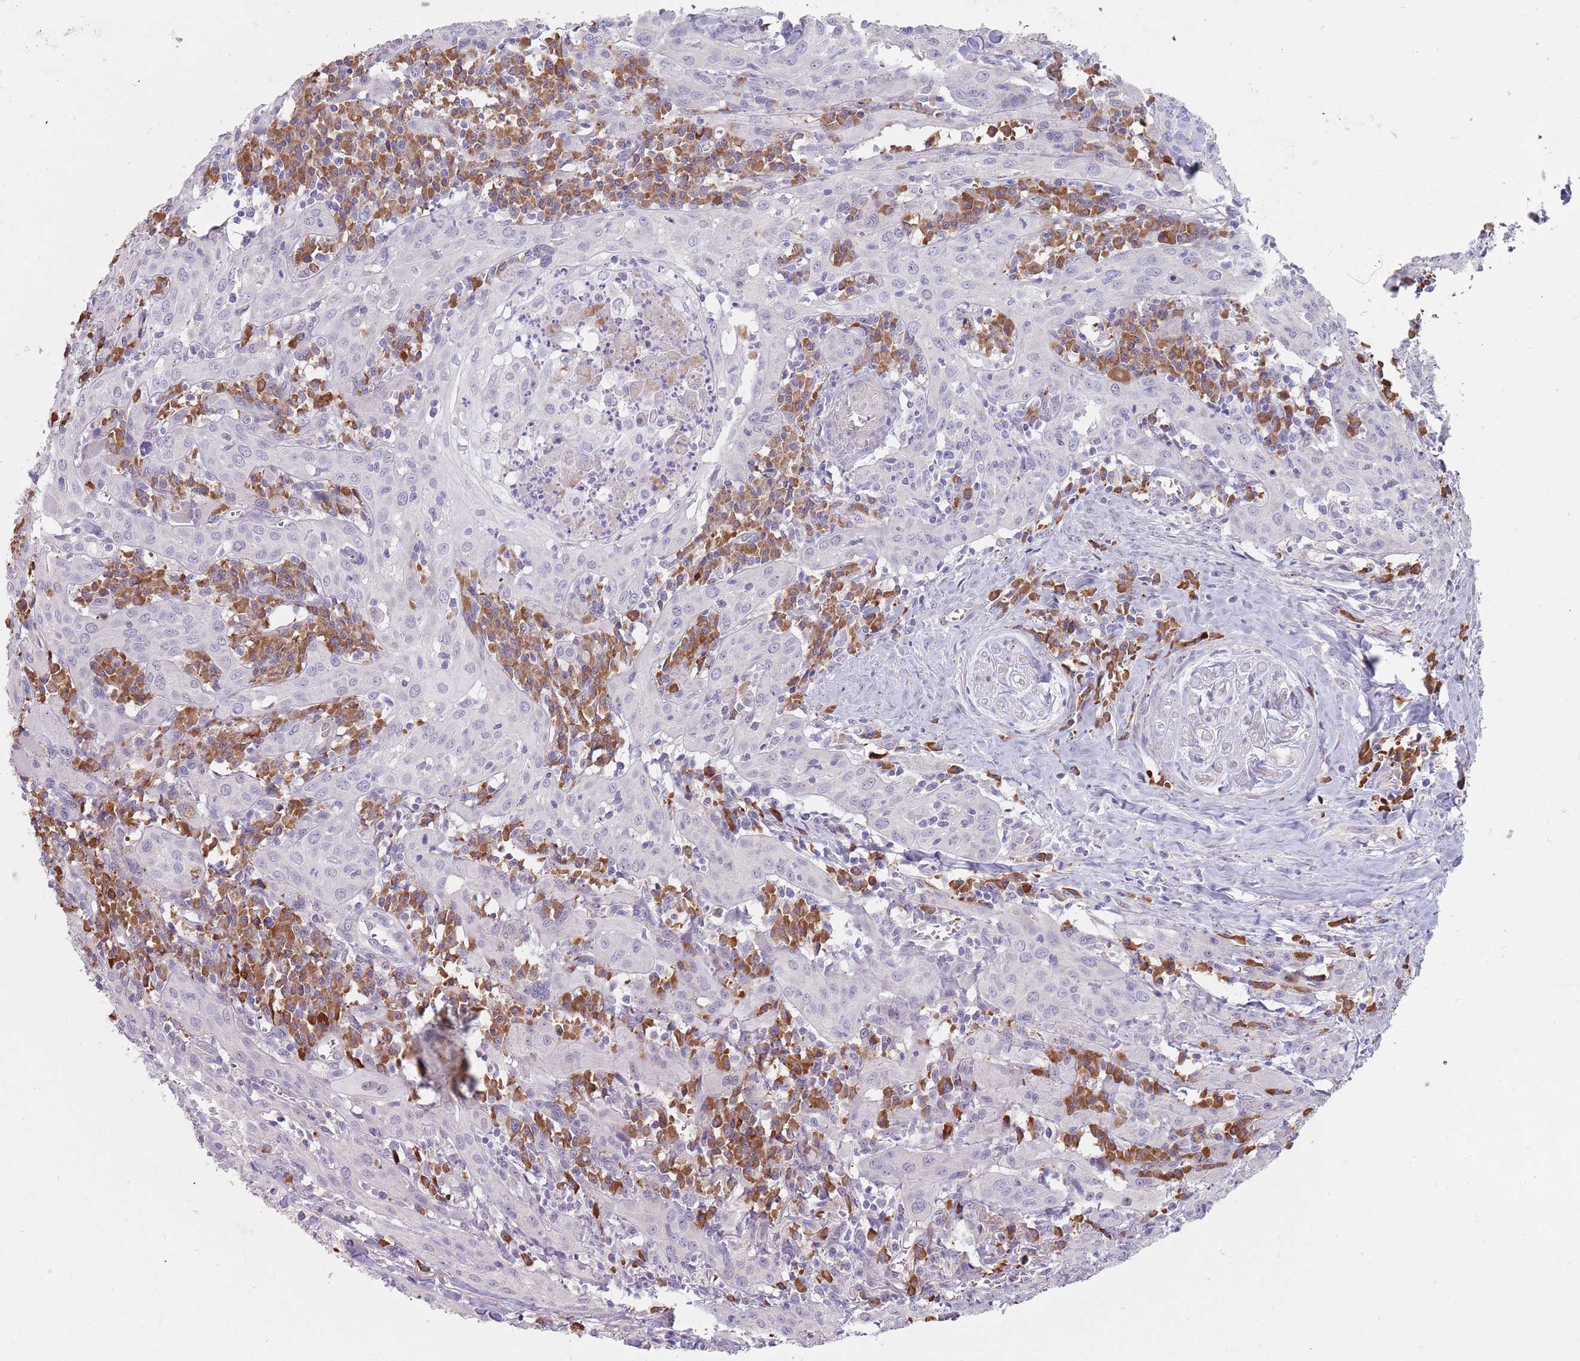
{"staining": {"intensity": "negative", "quantity": "none", "location": "none"}, "tissue": "head and neck cancer", "cell_type": "Tumor cells", "image_type": "cancer", "snomed": [{"axis": "morphology", "description": "Squamous cell carcinoma, NOS"}, {"axis": "topography", "description": "Oral tissue"}, {"axis": "topography", "description": "Head-Neck"}], "caption": "Immunohistochemistry photomicrograph of human head and neck cancer stained for a protein (brown), which exhibits no staining in tumor cells.", "gene": "DXO", "patient": {"sex": "female", "age": 70}}